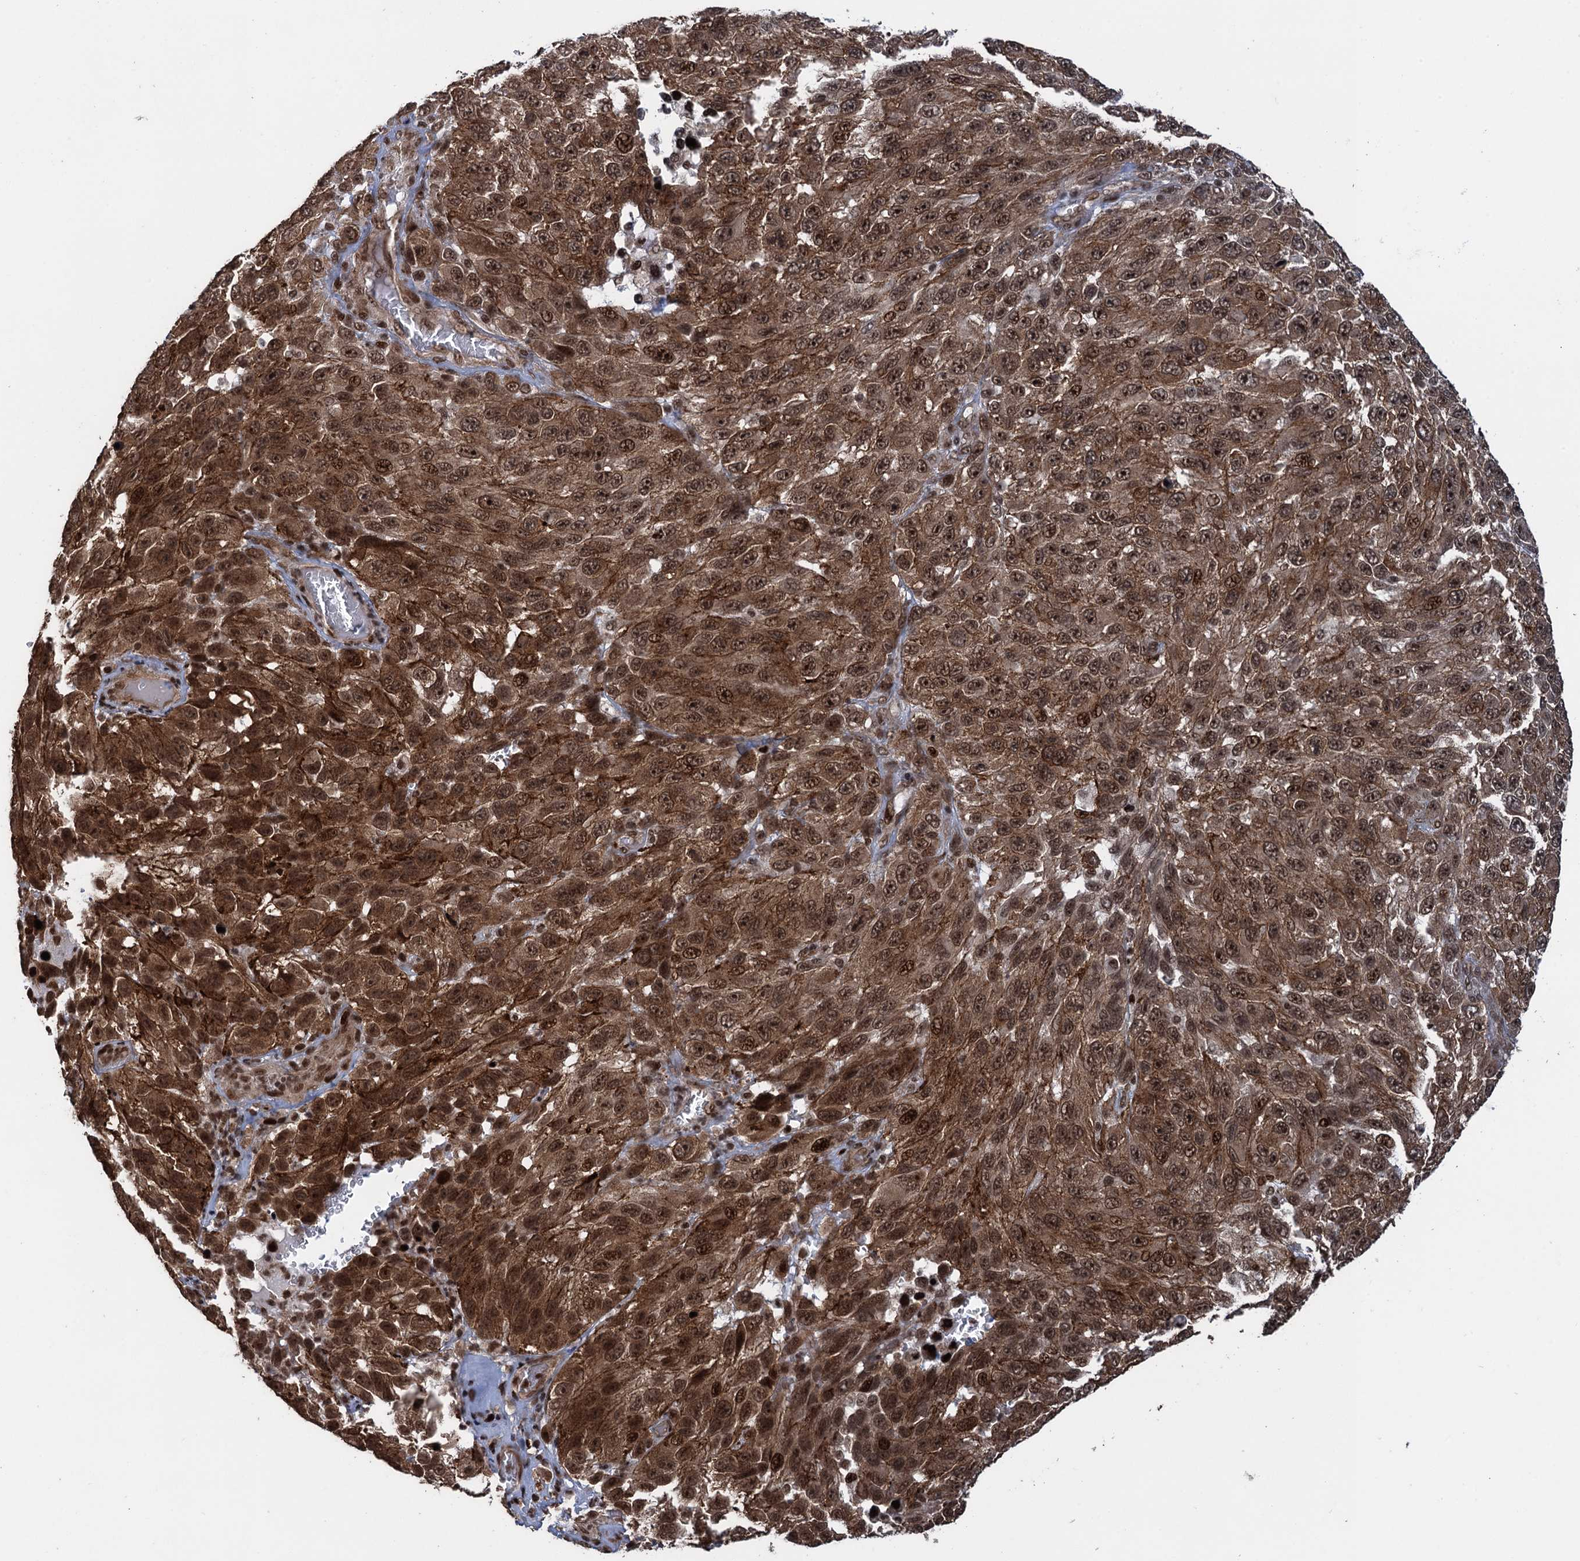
{"staining": {"intensity": "strong", "quantity": ">75%", "location": "cytoplasmic/membranous,nuclear"}, "tissue": "melanoma", "cell_type": "Tumor cells", "image_type": "cancer", "snomed": [{"axis": "morphology", "description": "Malignant melanoma, NOS"}, {"axis": "topography", "description": "Skin"}], "caption": "Tumor cells reveal strong cytoplasmic/membranous and nuclear staining in approximately >75% of cells in malignant melanoma. (Brightfield microscopy of DAB IHC at high magnification).", "gene": "ZNF169", "patient": {"sex": "female", "age": 96}}